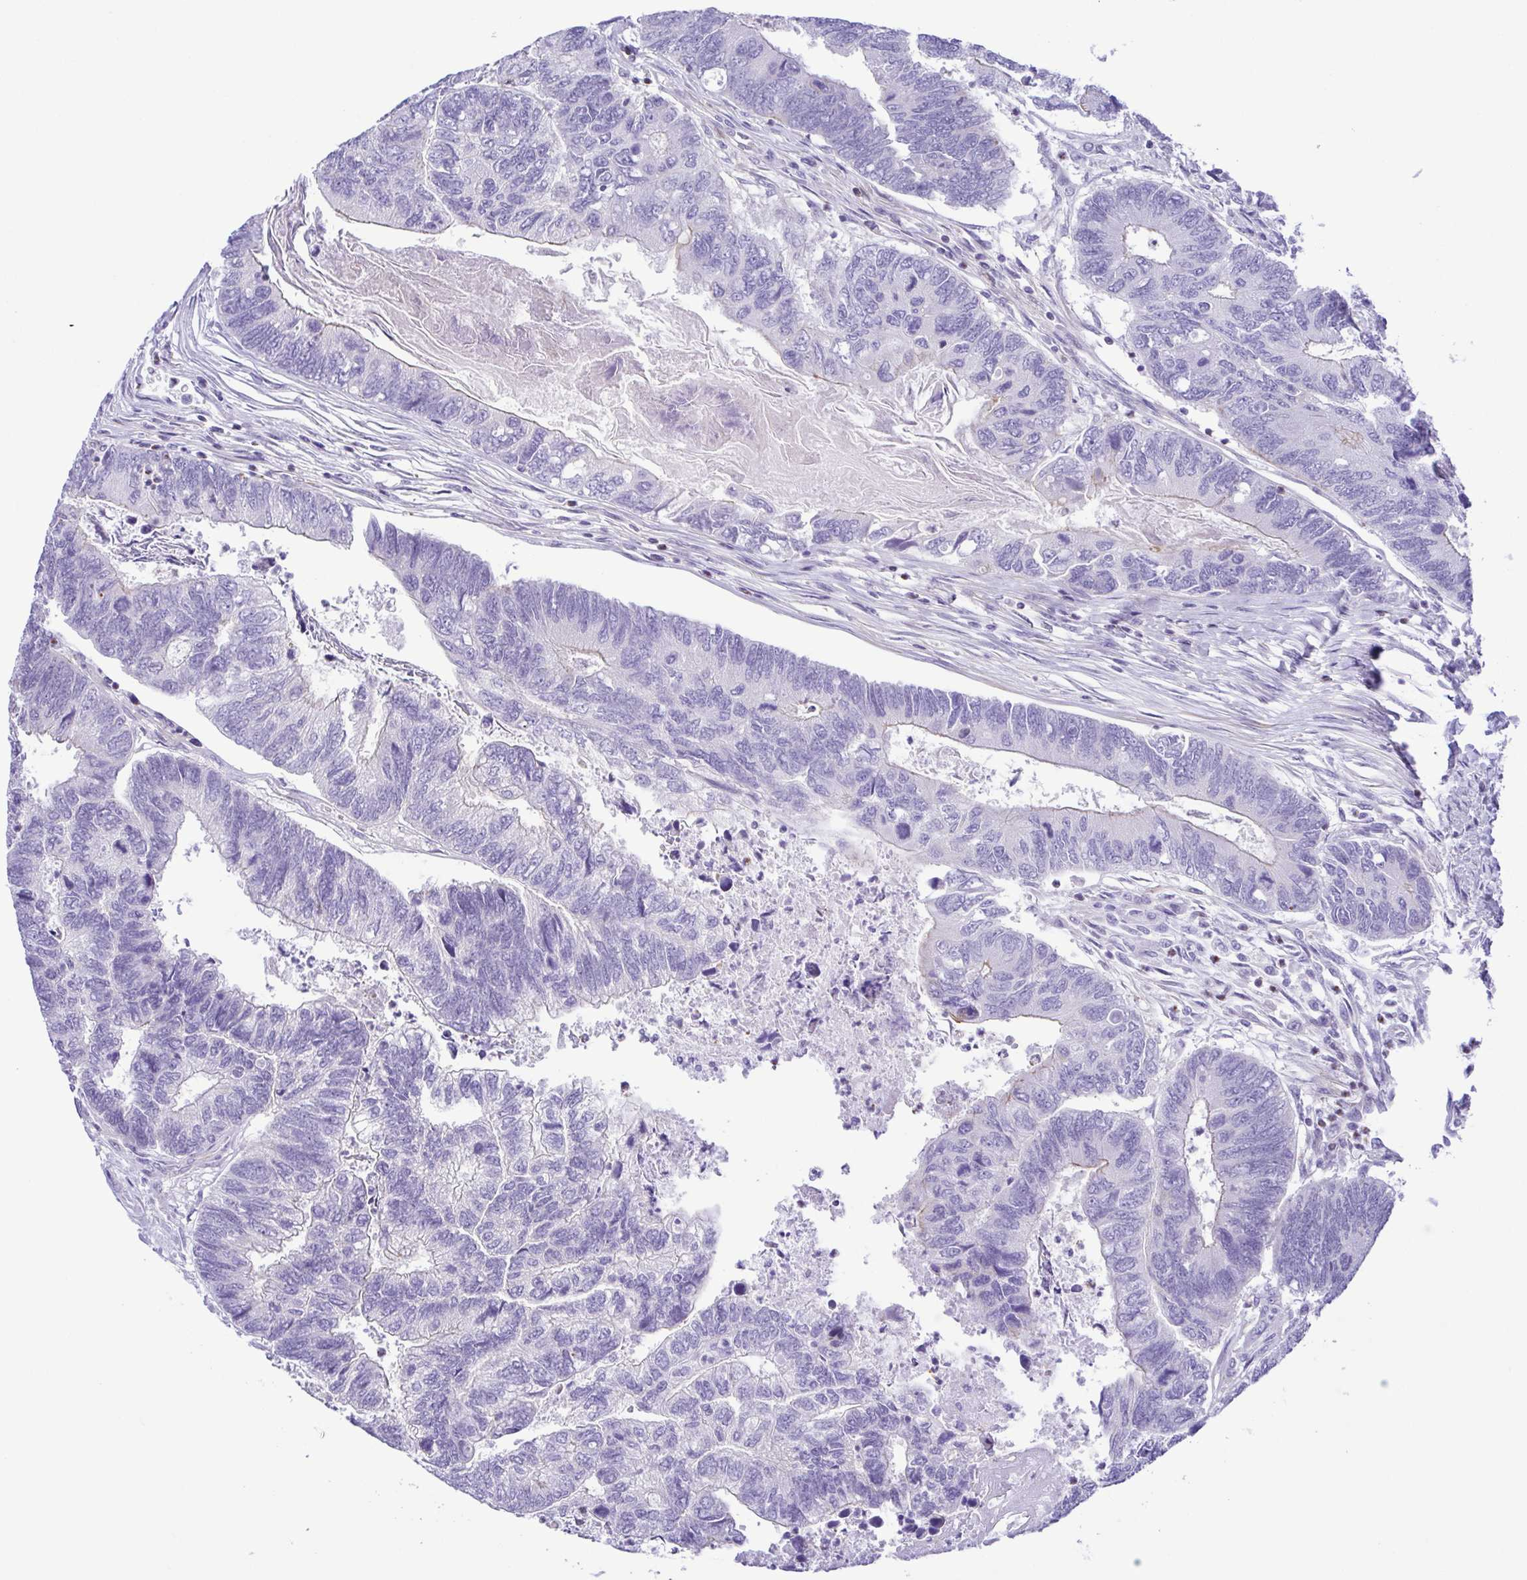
{"staining": {"intensity": "negative", "quantity": "none", "location": "none"}, "tissue": "colorectal cancer", "cell_type": "Tumor cells", "image_type": "cancer", "snomed": [{"axis": "morphology", "description": "Adenocarcinoma, NOS"}, {"axis": "topography", "description": "Colon"}], "caption": "IHC photomicrograph of neoplastic tissue: human colorectal adenocarcinoma stained with DAB reveals no significant protein expression in tumor cells.", "gene": "GPR182", "patient": {"sex": "female", "age": 67}}